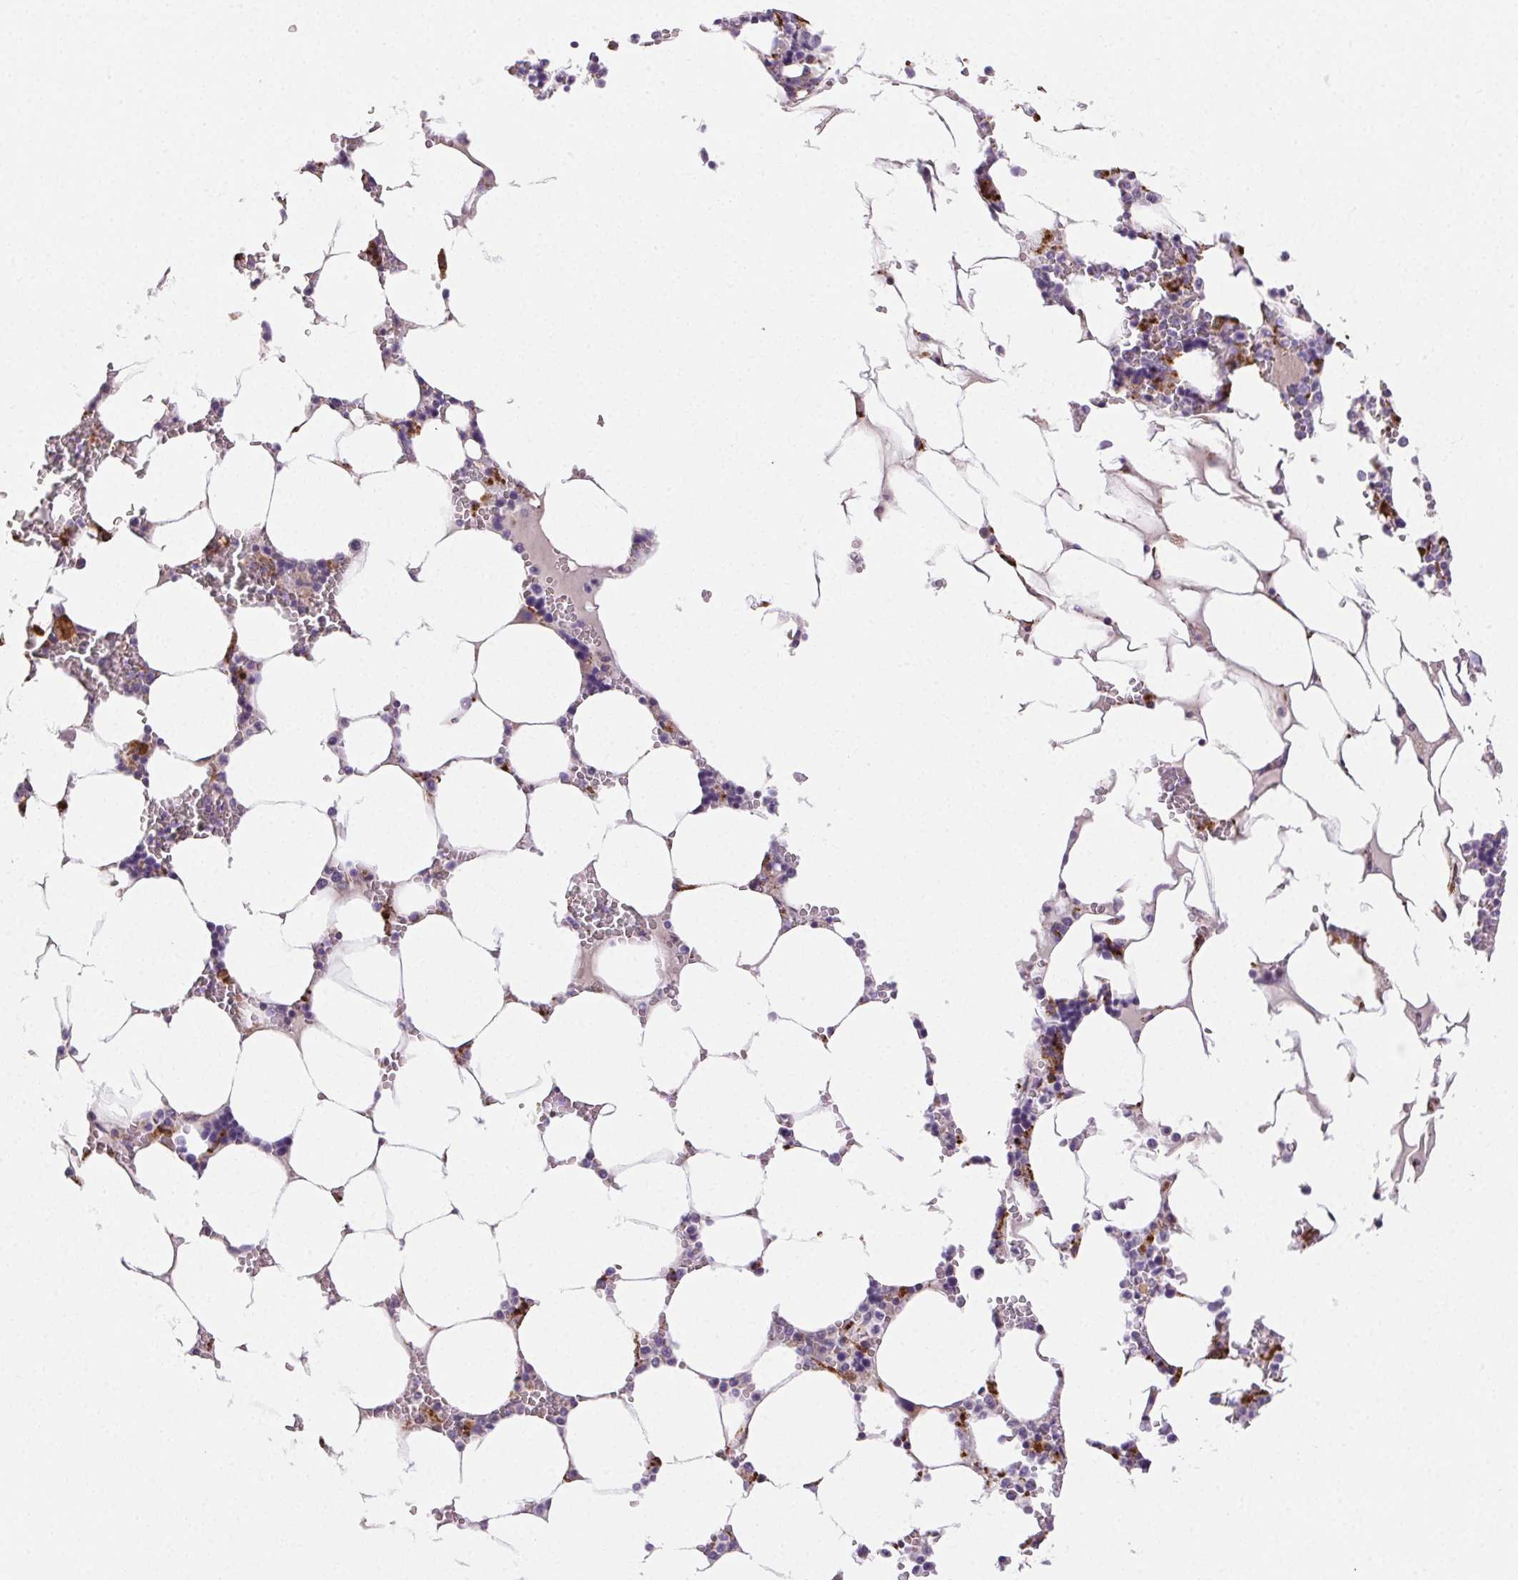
{"staining": {"intensity": "moderate", "quantity": "25%-75%", "location": "cytoplasmic/membranous"}, "tissue": "bone marrow", "cell_type": "Hematopoietic cells", "image_type": "normal", "snomed": [{"axis": "morphology", "description": "Normal tissue, NOS"}, {"axis": "topography", "description": "Bone marrow"}], "caption": "Bone marrow stained for a protein exhibits moderate cytoplasmic/membranous positivity in hematopoietic cells. (IHC, brightfield microscopy, high magnification).", "gene": "LIPA", "patient": {"sex": "male", "age": 64}}